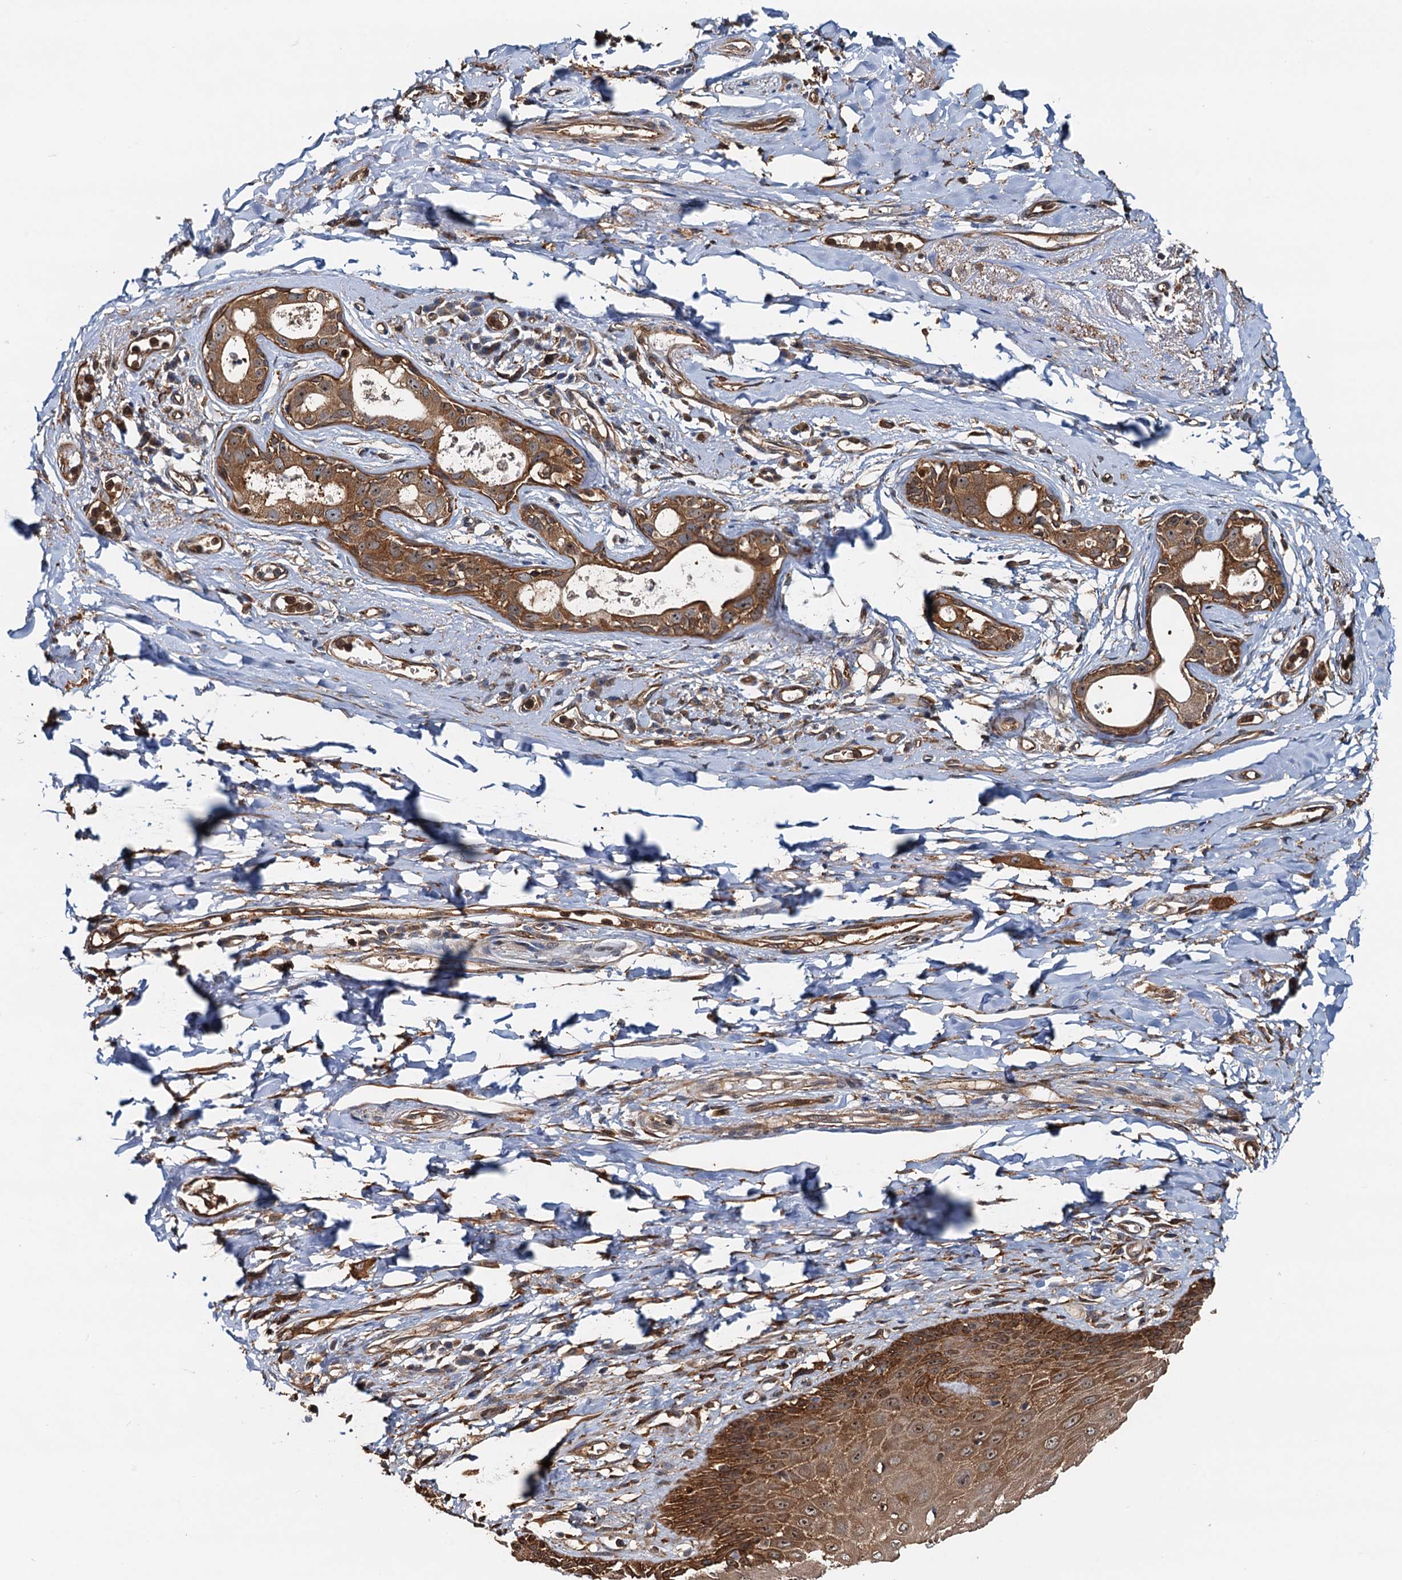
{"staining": {"intensity": "strong", "quantity": ">75%", "location": "cytoplasmic/membranous"}, "tissue": "skin", "cell_type": "Epidermal cells", "image_type": "normal", "snomed": [{"axis": "morphology", "description": "Normal tissue, NOS"}, {"axis": "topography", "description": "Anal"}], "caption": "This histopathology image displays benign skin stained with immunohistochemistry (IHC) to label a protein in brown. The cytoplasmic/membranous of epidermal cells show strong positivity for the protein. Nuclei are counter-stained blue.", "gene": "USP6NL", "patient": {"sex": "male", "age": 78}}